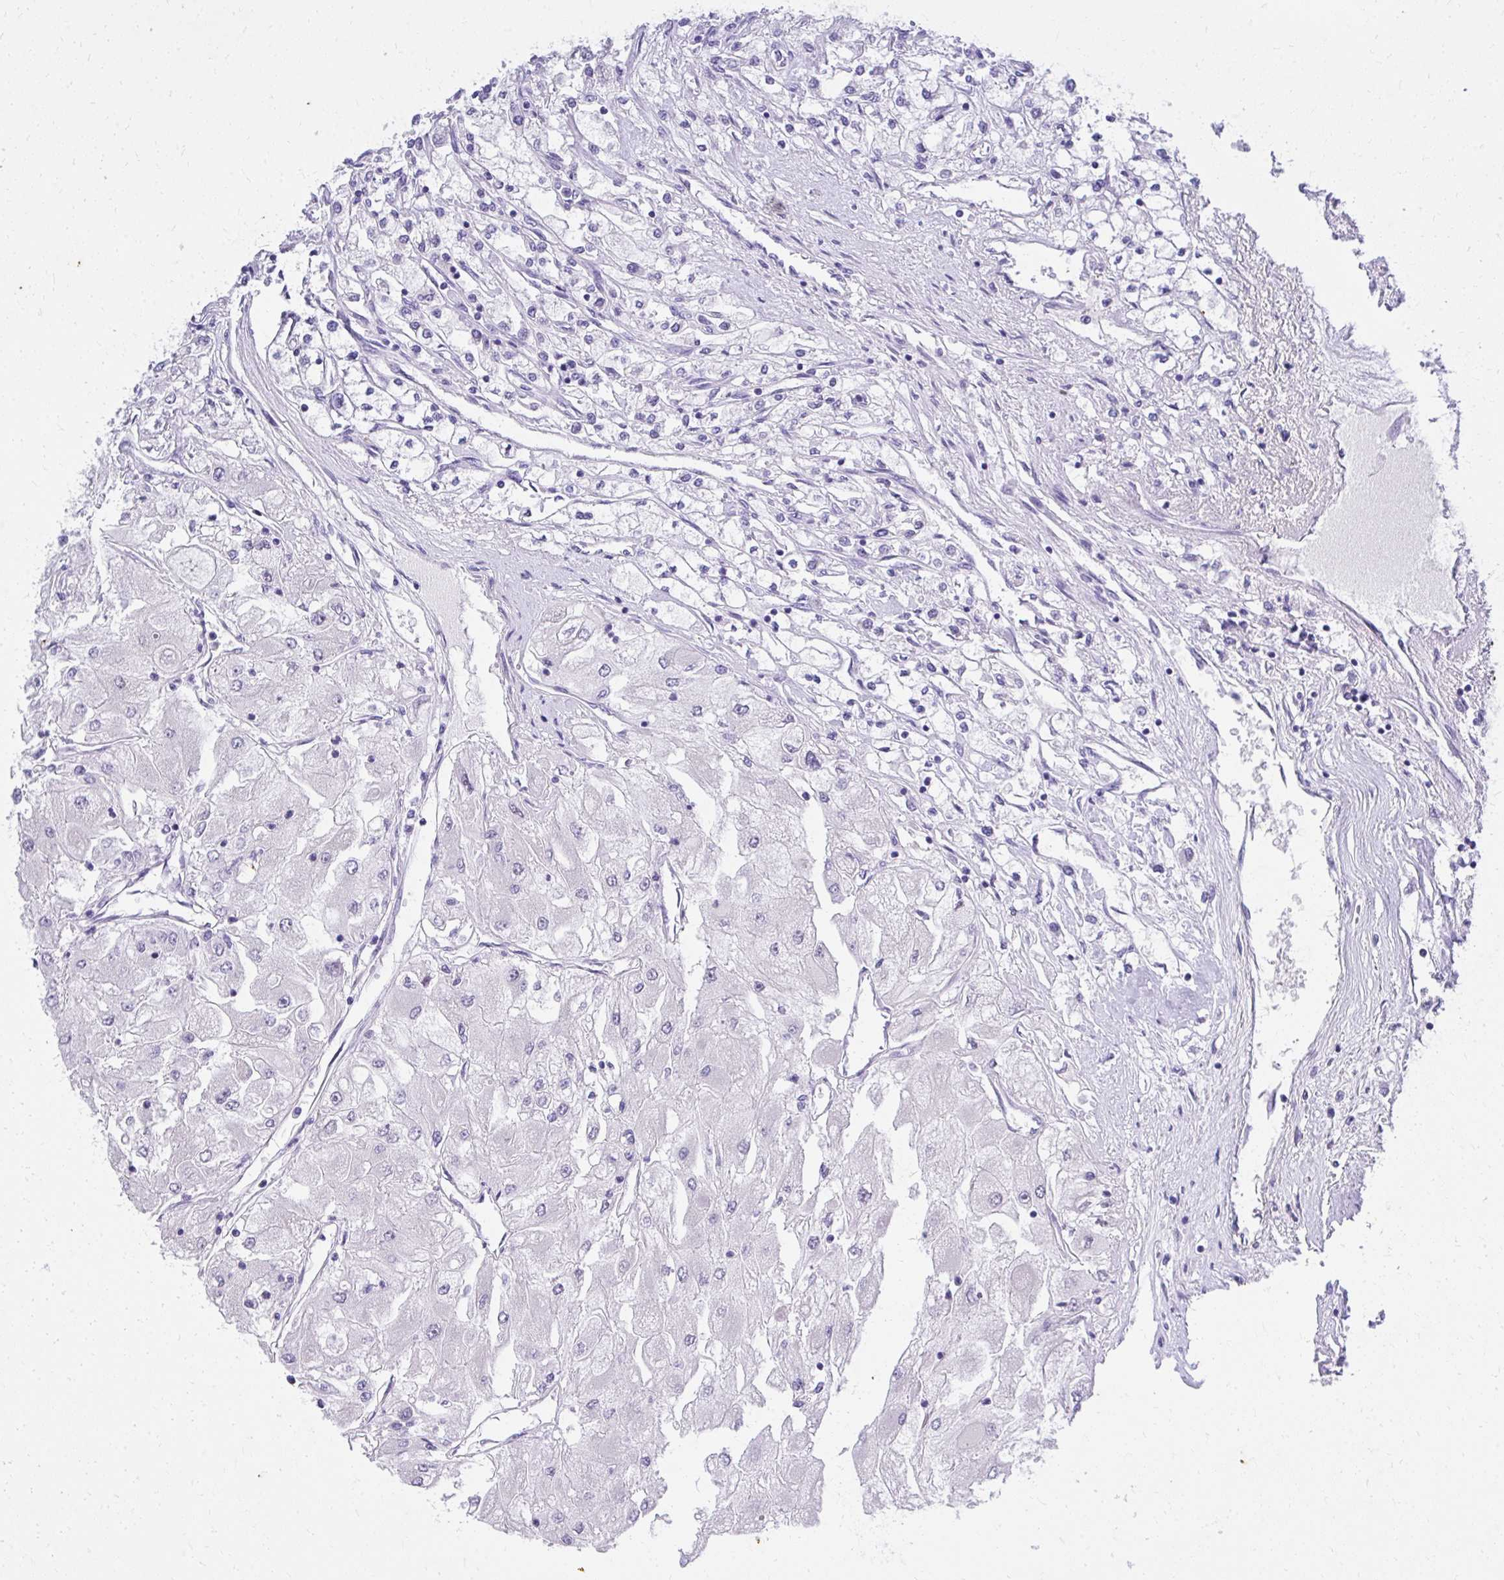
{"staining": {"intensity": "negative", "quantity": "none", "location": "none"}, "tissue": "renal cancer", "cell_type": "Tumor cells", "image_type": "cancer", "snomed": [{"axis": "morphology", "description": "Adenocarcinoma, NOS"}, {"axis": "topography", "description": "Kidney"}], "caption": "DAB (3,3'-diaminobenzidine) immunohistochemical staining of human adenocarcinoma (renal) displays no significant staining in tumor cells.", "gene": "KLK1", "patient": {"sex": "male", "age": 80}}